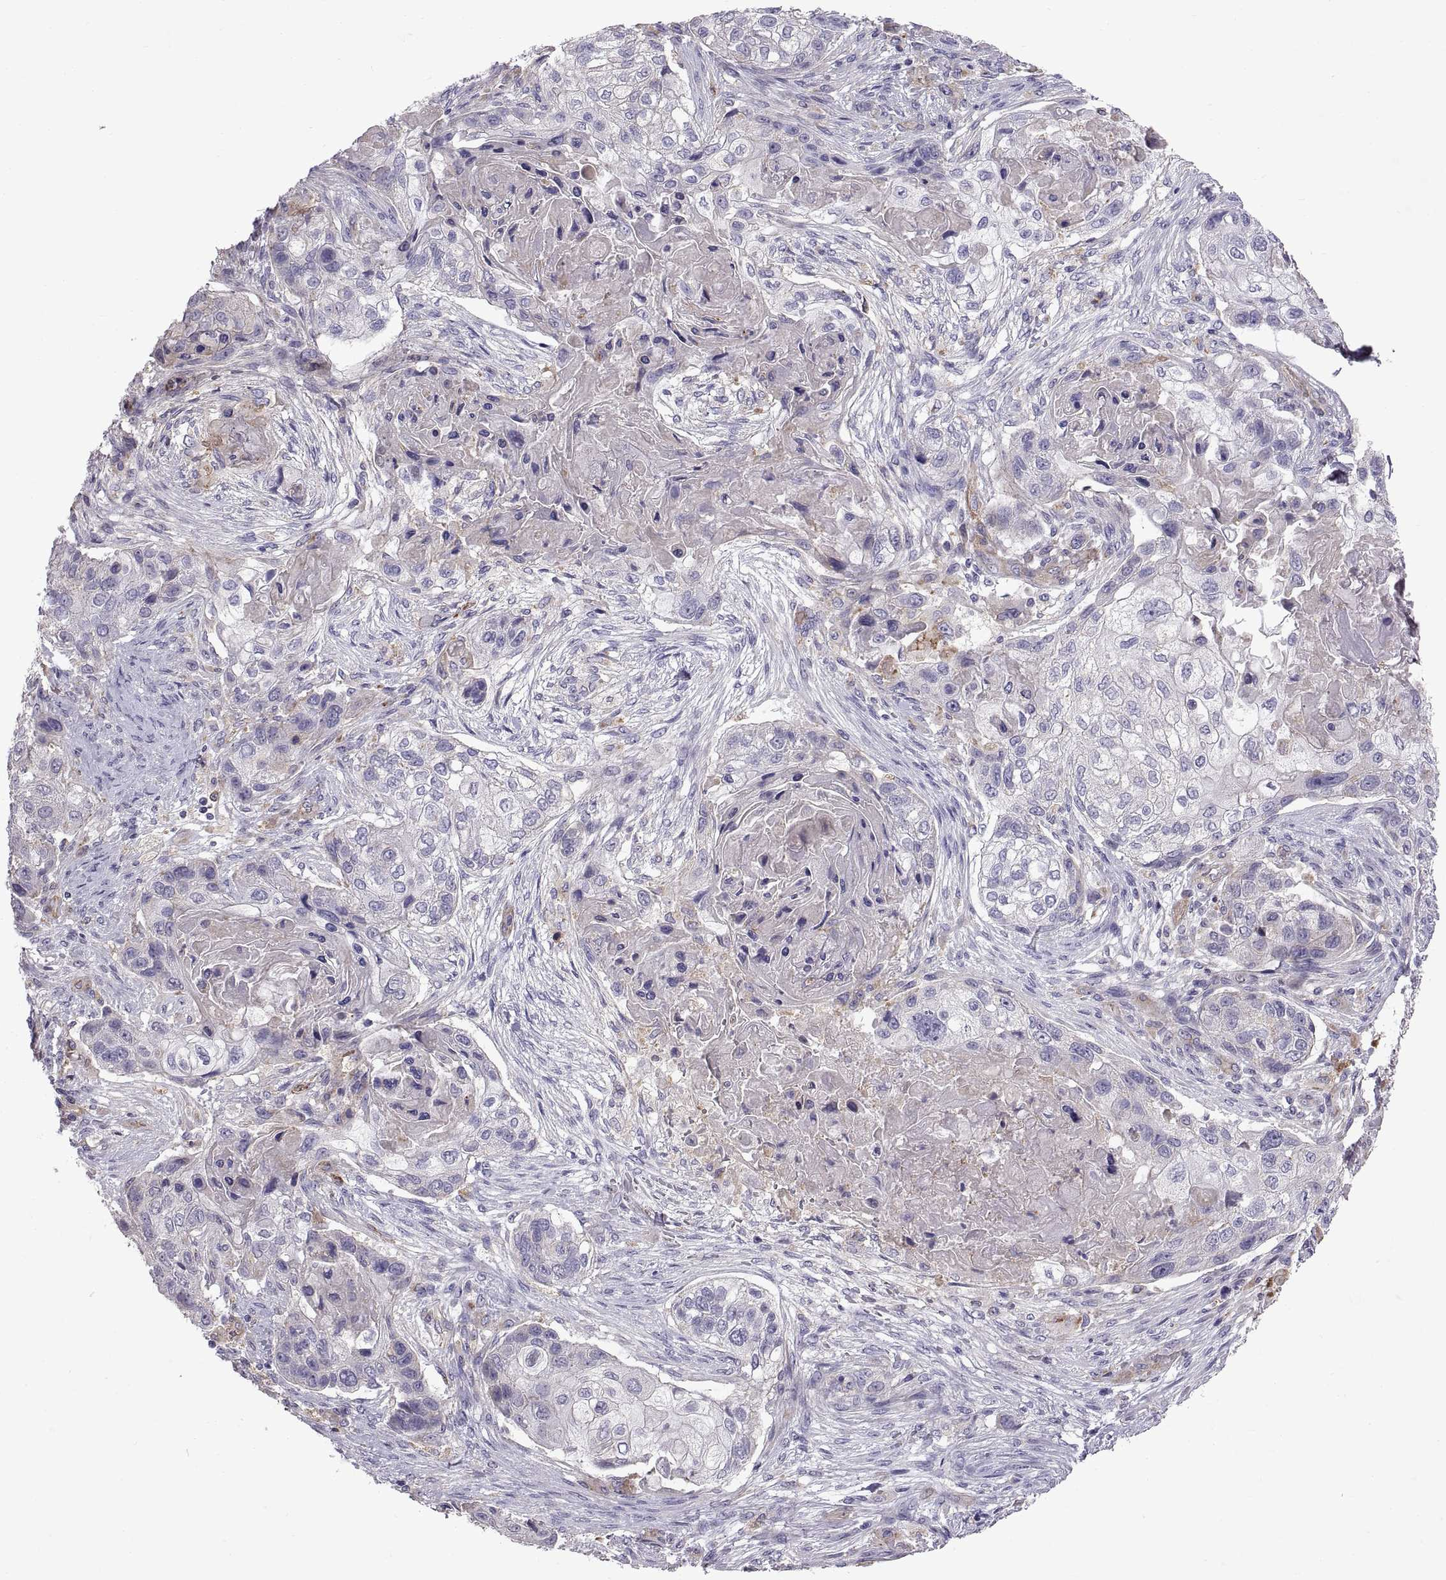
{"staining": {"intensity": "negative", "quantity": "none", "location": "none"}, "tissue": "lung cancer", "cell_type": "Tumor cells", "image_type": "cancer", "snomed": [{"axis": "morphology", "description": "Squamous cell carcinoma, NOS"}, {"axis": "topography", "description": "Lung"}], "caption": "This histopathology image is of lung cancer stained with immunohistochemistry (IHC) to label a protein in brown with the nuclei are counter-stained blue. There is no positivity in tumor cells.", "gene": "ARSL", "patient": {"sex": "male", "age": 69}}